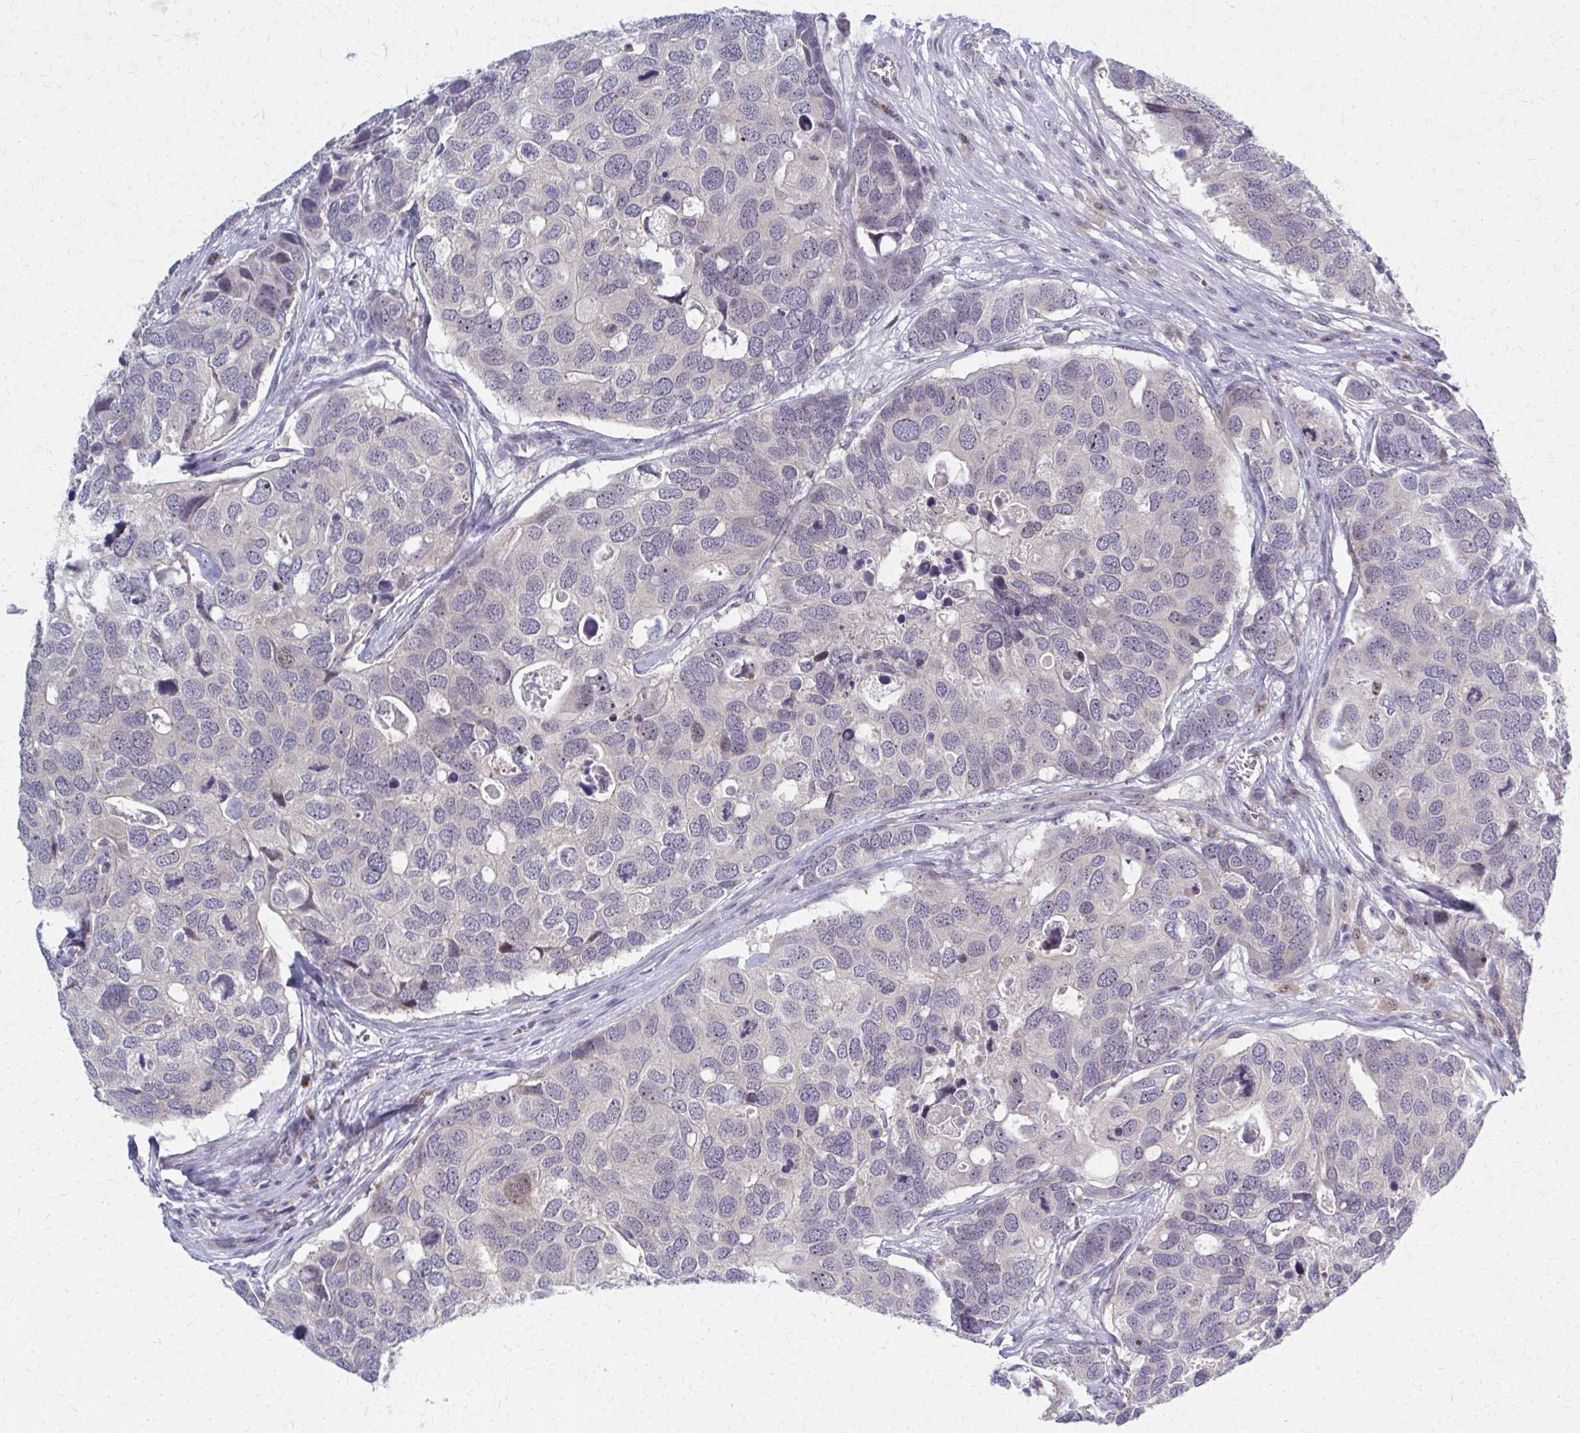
{"staining": {"intensity": "negative", "quantity": "none", "location": "none"}, "tissue": "breast cancer", "cell_type": "Tumor cells", "image_type": "cancer", "snomed": [{"axis": "morphology", "description": "Duct carcinoma"}, {"axis": "topography", "description": "Breast"}], "caption": "High magnification brightfield microscopy of breast cancer (invasive ductal carcinoma) stained with DAB (3,3'-diaminobenzidine) (brown) and counterstained with hematoxylin (blue): tumor cells show no significant expression. (Brightfield microscopy of DAB (3,3'-diaminobenzidine) IHC at high magnification).", "gene": "NUDT16", "patient": {"sex": "female", "age": 83}}